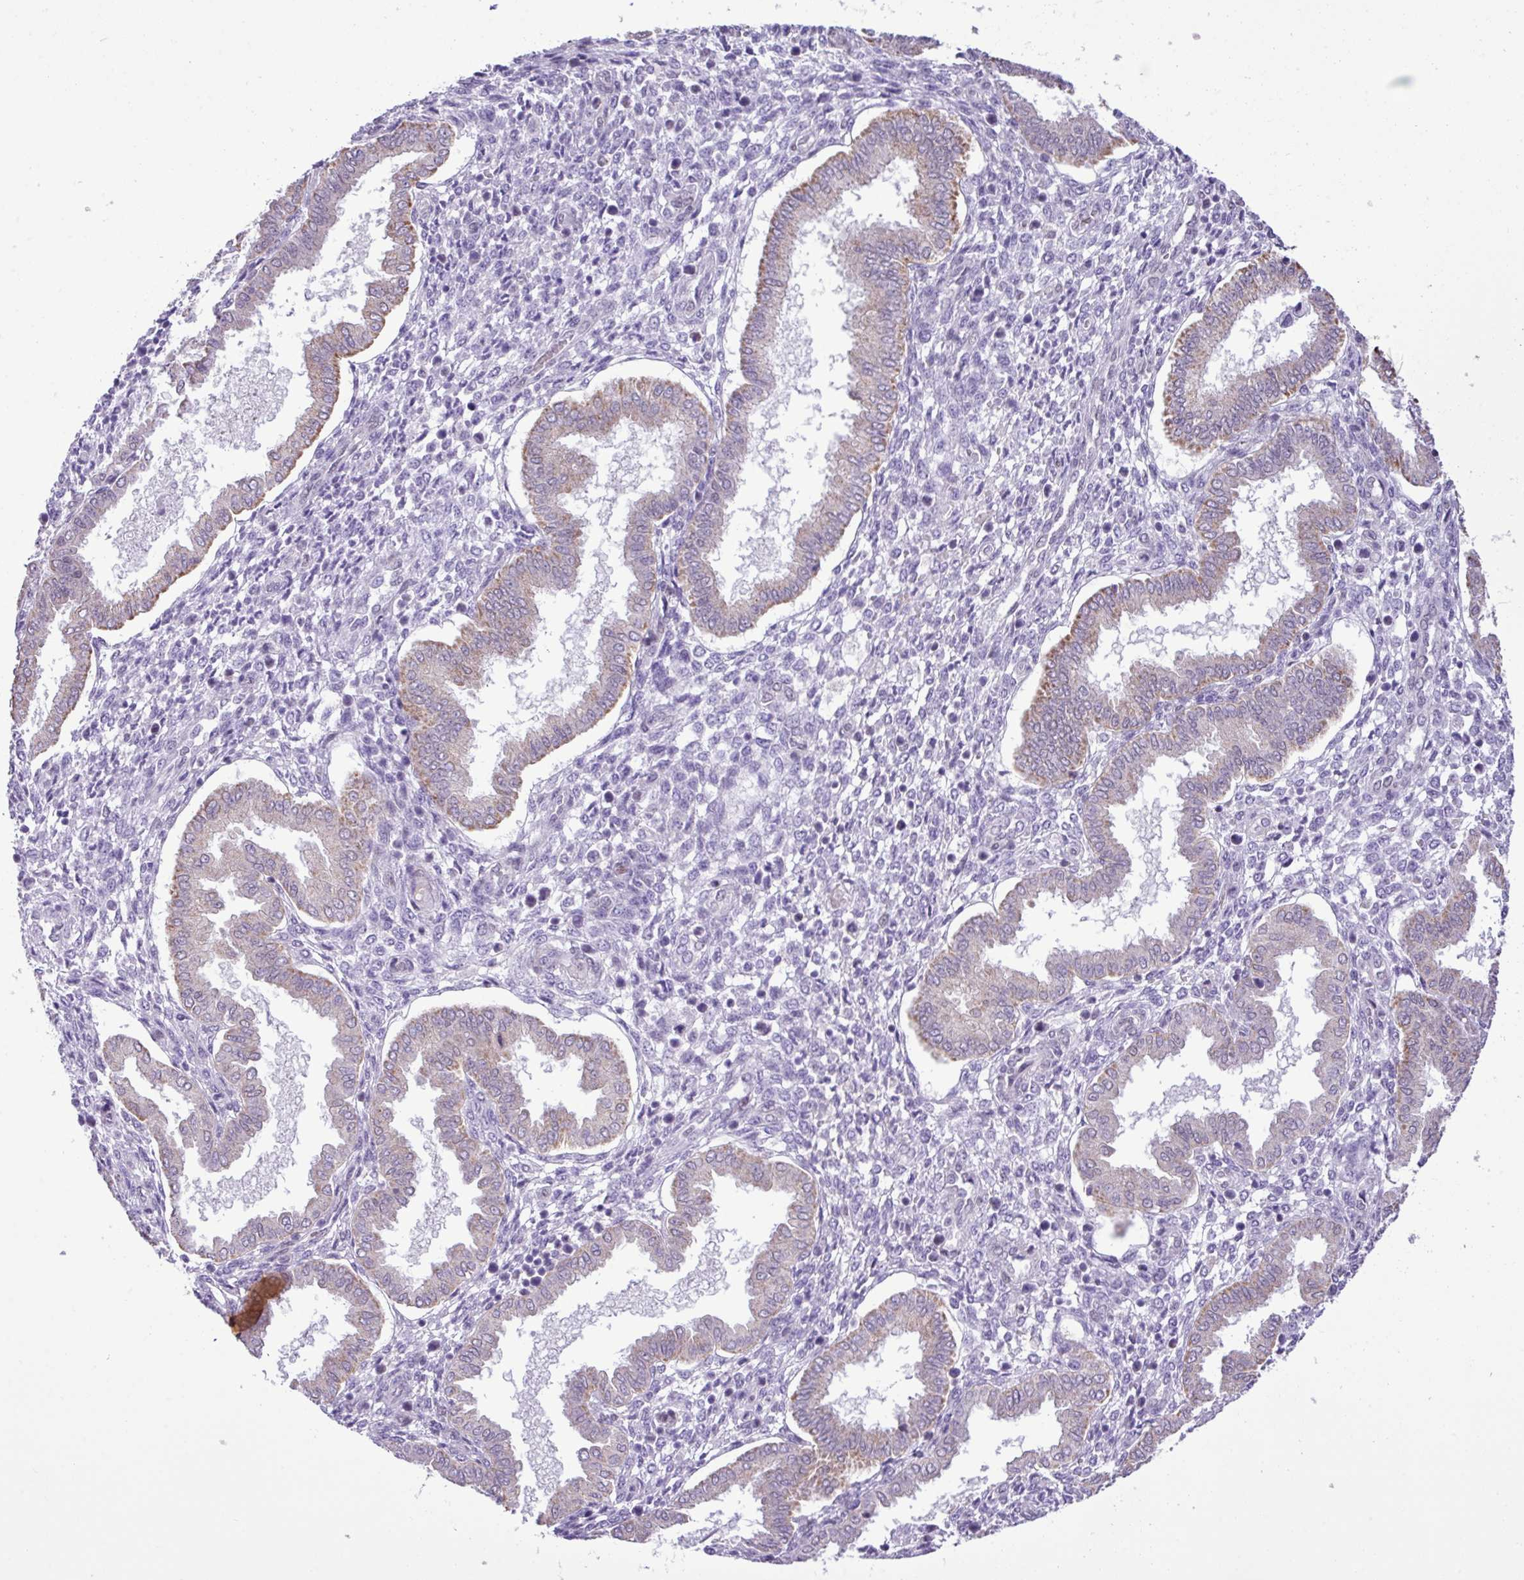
{"staining": {"intensity": "negative", "quantity": "none", "location": "none"}, "tissue": "endometrium", "cell_type": "Cells in endometrial stroma", "image_type": "normal", "snomed": [{"axis": "morphology", "description": "Normal tissue, NOS"}, {"axis": "topography", "description": "Endometrium"}], "caption": "High power microscopy histopathology image of an immunohistochemistry histopathology image of unremarkable endometrium, revealing no significant expression in cells in endometrial stroma.", "gene": "YLPM1", "patient": {"sex": "female", "age": 24}}